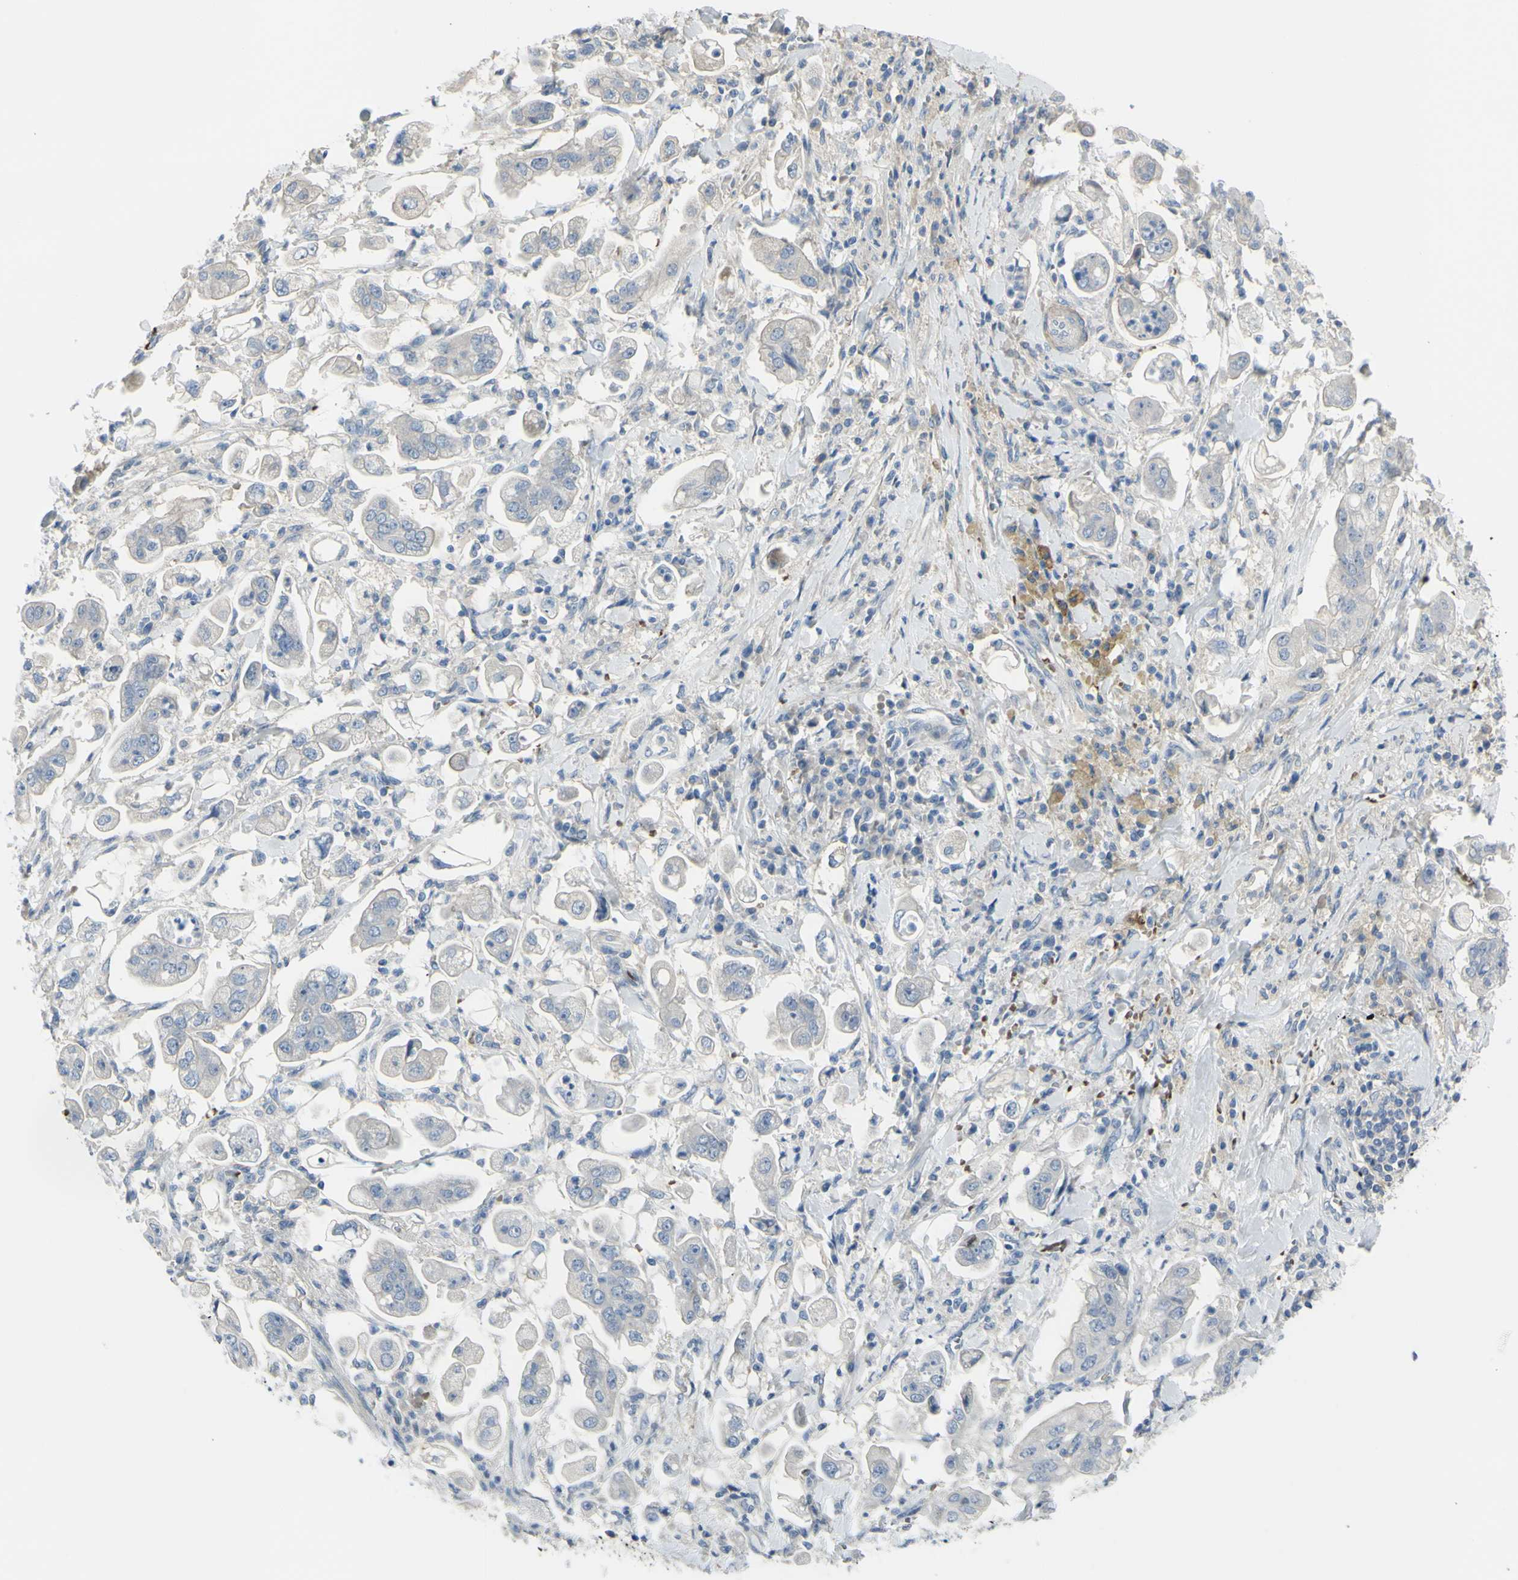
{"staining": {"intensity": "negative", "quantity": "none", "location": "none"}, "tissue": "stomach cancer", "cell_type": "Tumor cells", "image_type": "cancer", "snomed": [{"axis": "morphology", "description": "Adenocarcinoma, NOS"}, {"axis": "topography", "description": "Stomach"}], "caption": "This is an immunohistochemistry photomicrograph of stomach adenocarcinoma. There is no staining in tumor cells.", "gene": "NCBP2L", "patient": {"sex": "male", "age": 62}}